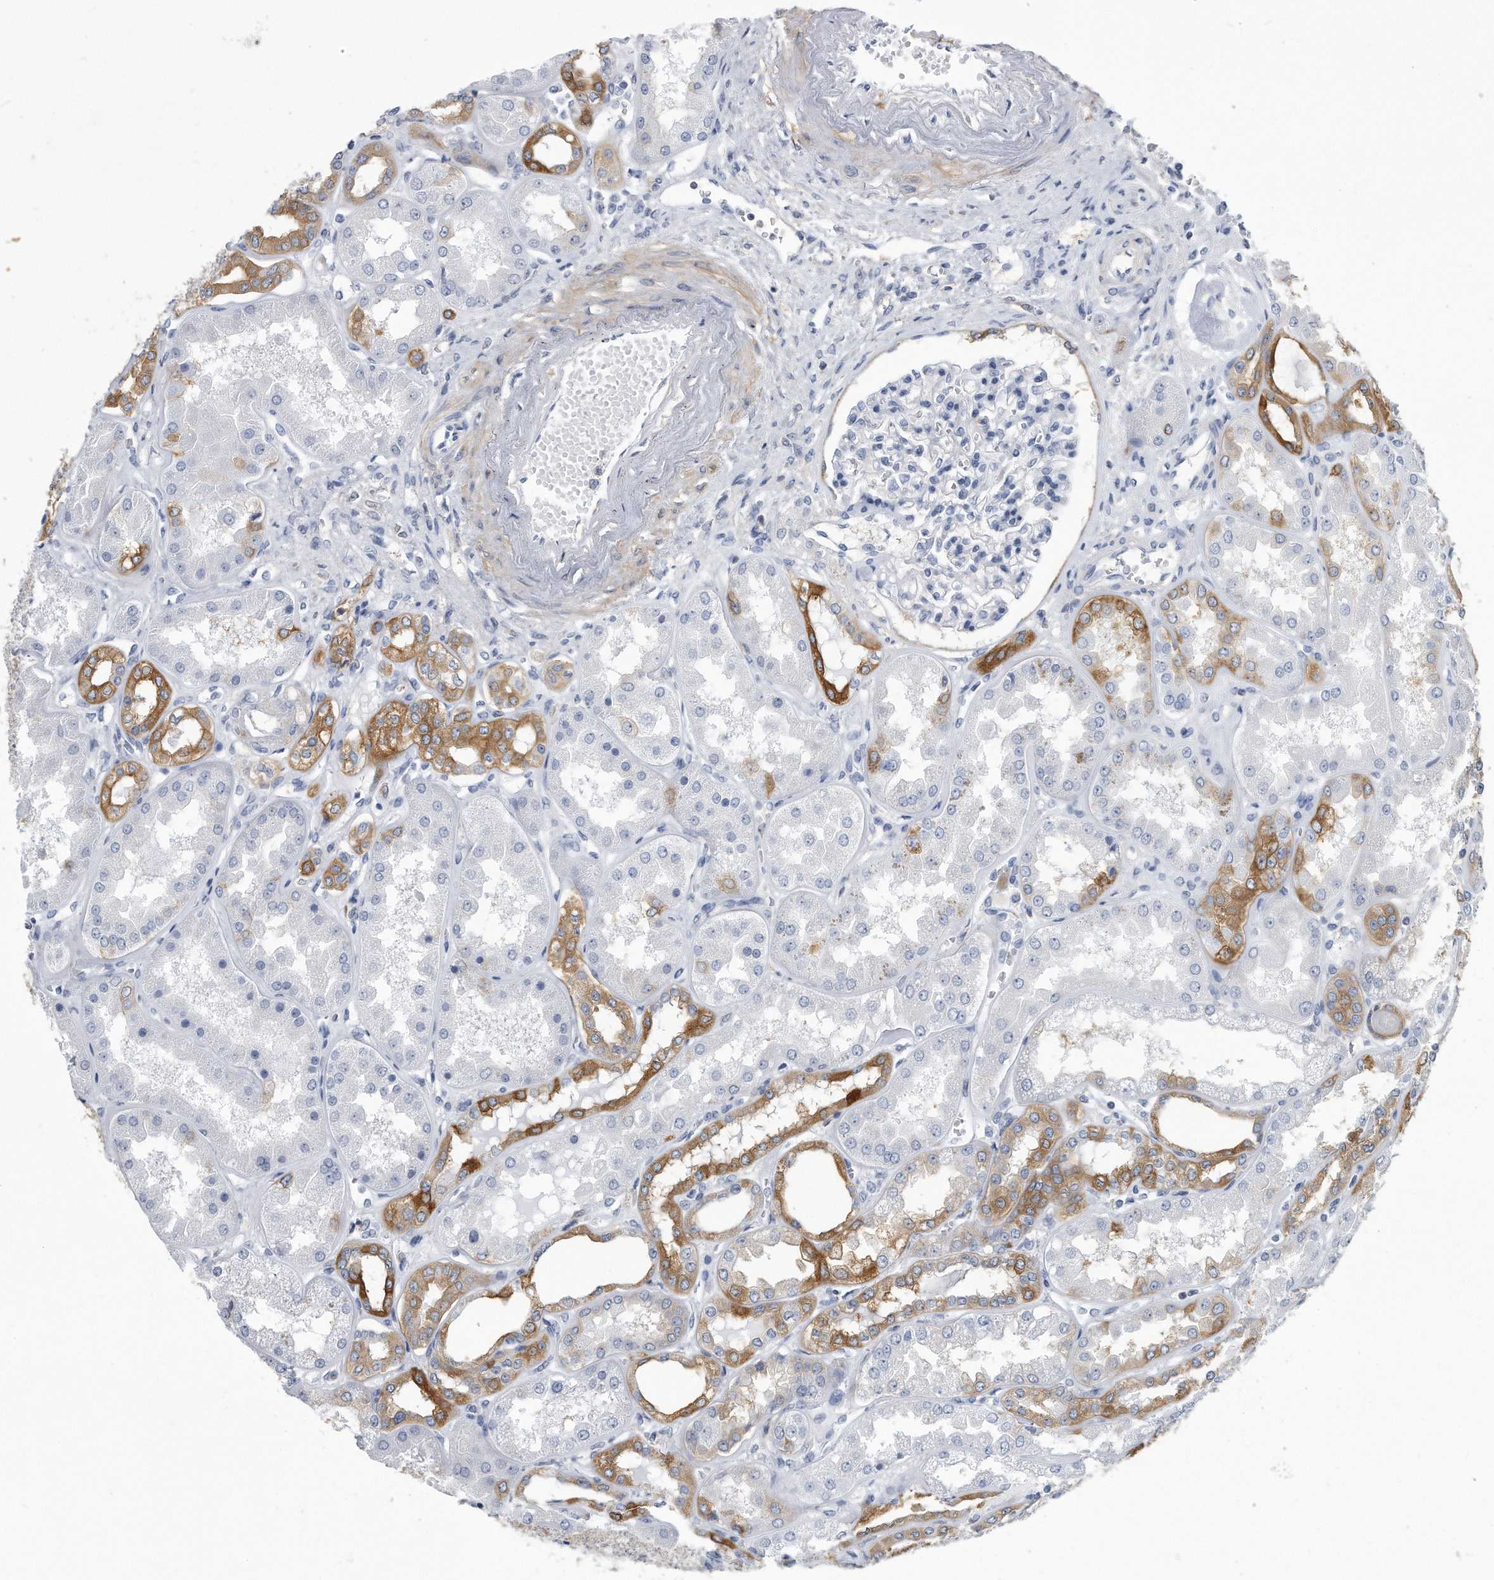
{"staining": {"intensity": "negative", "quantity": "none", "location": "none"}, "tissue": "kidney", "cell_type": "Cells in glomeruli", "image_type": "normal", "snomed": [{"axis": "morphology", "description": "Normal tissue, NOS"}, {"axis": "topography", "description": "Kidney"}], "caption": "IHC of benign kidney displays no expression in cells in glomeruli.", "gene": "PYGB", "patient": {"sex": "female", "age": 56}}